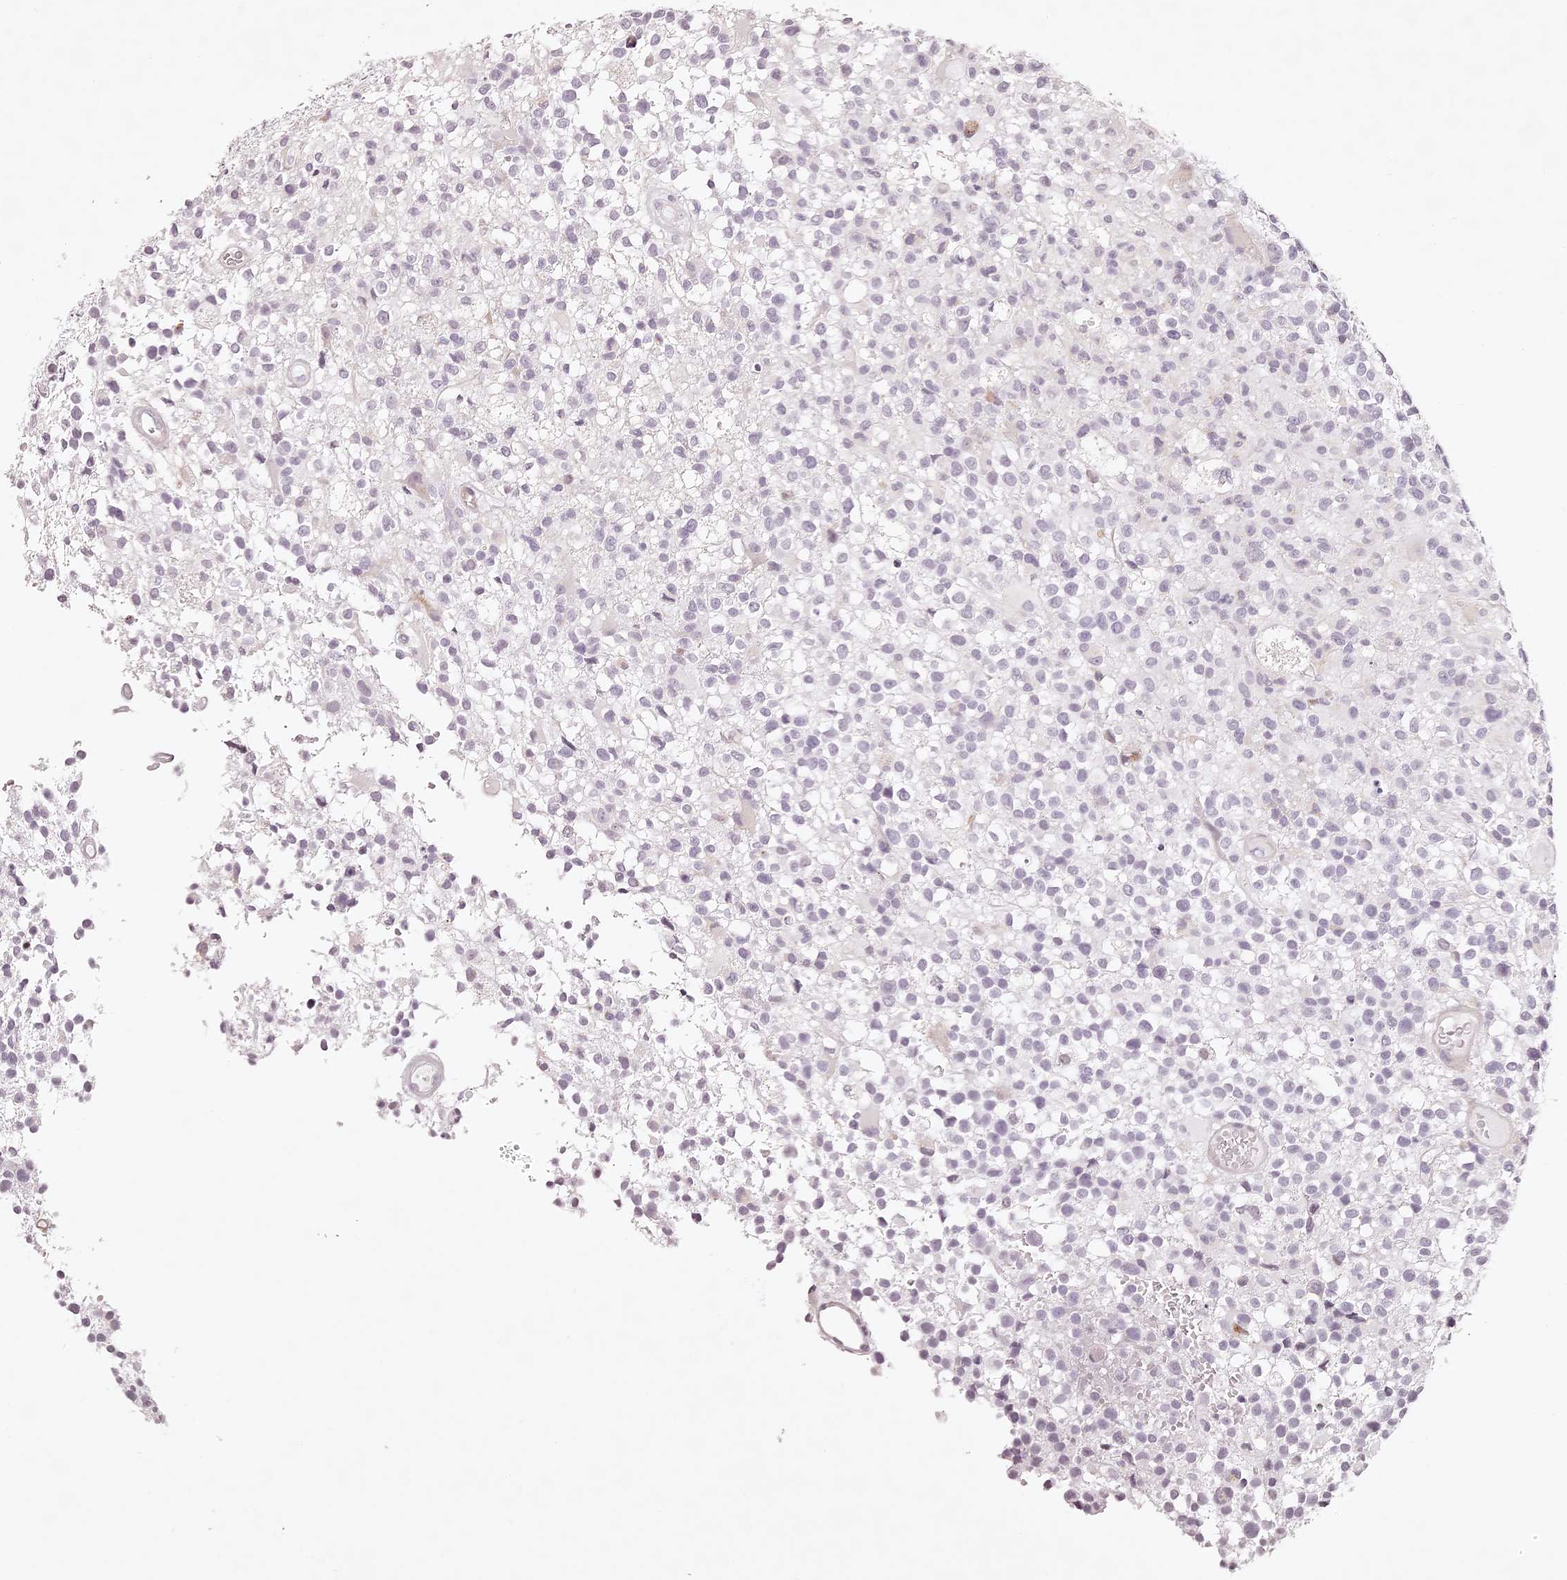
{"staining": {"intensity": "negative", "quantity": "none", "location": "none"}, "tissue": "glioma", "cell_type": "Tumor cells", "image_type": "cancer", "snomed": [{"axis": "morphology", "description": "Glioma, malignant, High grade"}, {"axis": "morphology", "description": "Glioblastoma, NOS"}, {"axis": "topography", "description": "Brain"}], "caption": "Immunohistochemistry histopathology image of glioma stained for a protein (brown), which displays no staining in tumor cells.", "gene": "ELAPOR1", "patient": {"sex": "male", "age": 60}}